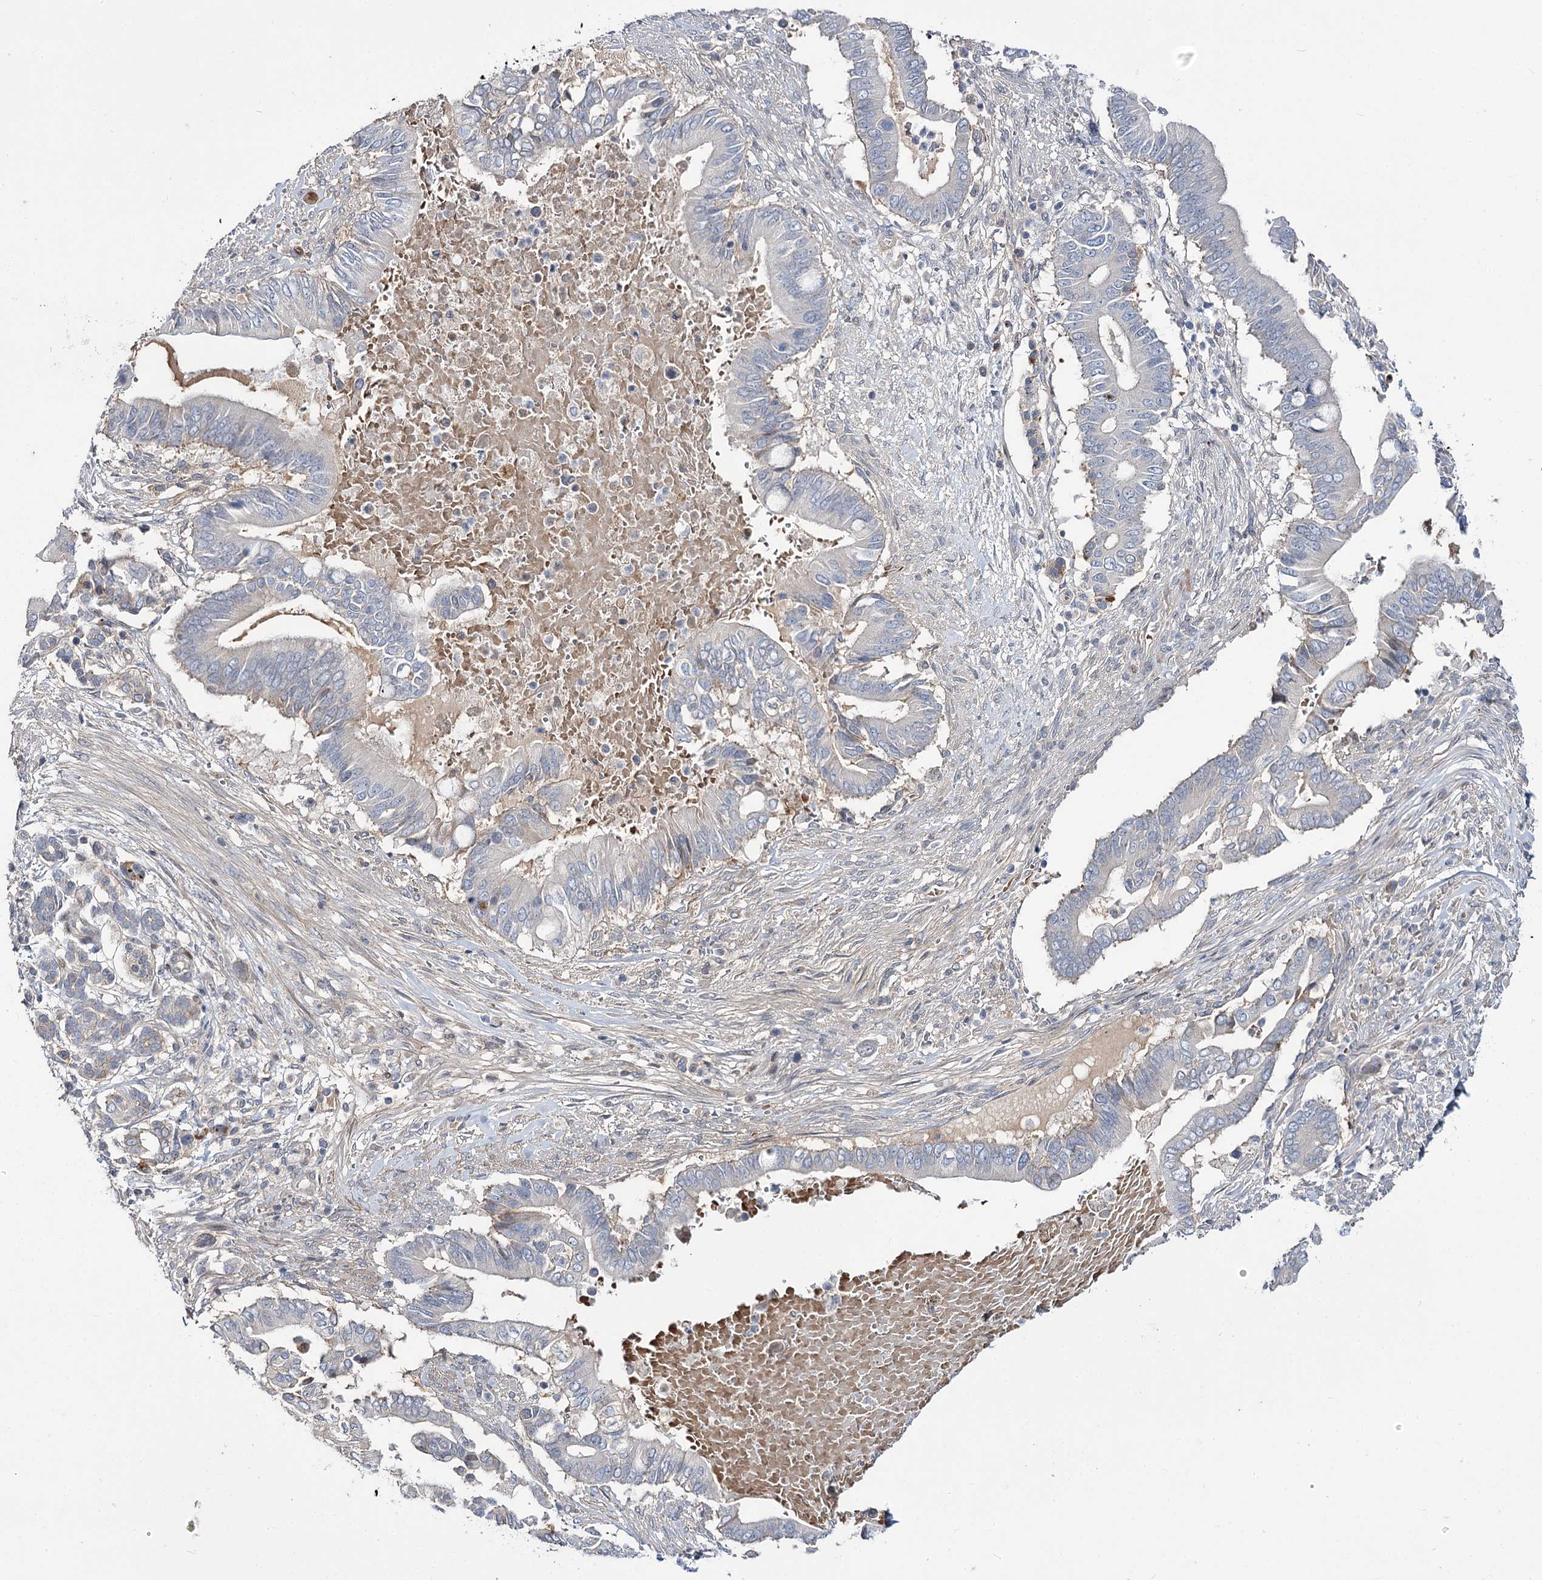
{"staining": {"intensity": "negative", "quantity": "none", "location": "none"}, "tissue": "pancreatic cancer", "cell_type": "Tumor cells", "image_type": "cancer", "snomed": [{"axis": "morphology", "description": "Adenocarcinoma, NOS"}, {"axis": "topography", "description": "Pancreas"}], "caption": "Immunohistochemistry (IHC) image of neoplastic tissue: human pancreatic cancer (adenocarcinoma) stained with DAB displays no significant protein positivity in tumor cells. (DAB IHC visualized using brightfield microscopy, high magnification).", "gene": "ITFG2", "patient": {"sex": "male", "age": 68}}